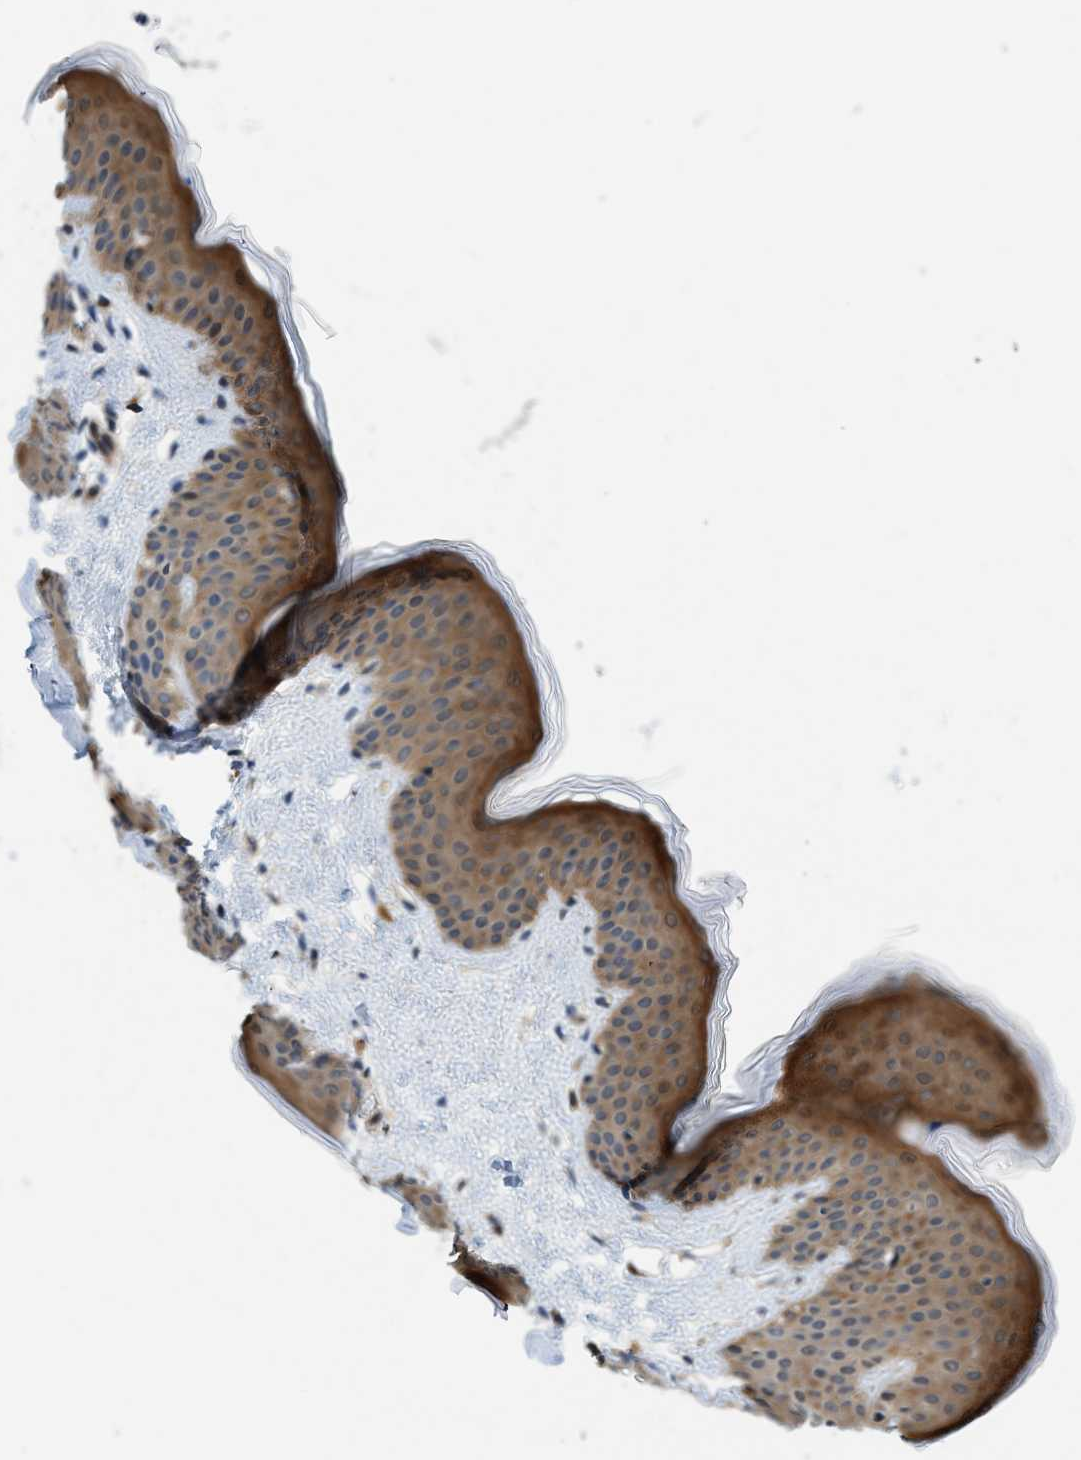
{"staining": {"intensity": "weak", "quantity": ">75%", "location": "cytoplasmic/membranous"}, "tissue": "skin", "cell_type": "Fibroblasts", "image_type": "normal", "snomed": [{"axis": "morphology", "description": "Normal tissue, NOS"}, {"axis": "topography", "description": "Skin"}], "caption": "Weak cytoplasmic/membranous staining for a protein is appreciated in approximately >75% of fibroblasts of unremarkable skin using IHC.", "gene": "GPR31", "patient": {"sex": "female", "age": 17}}